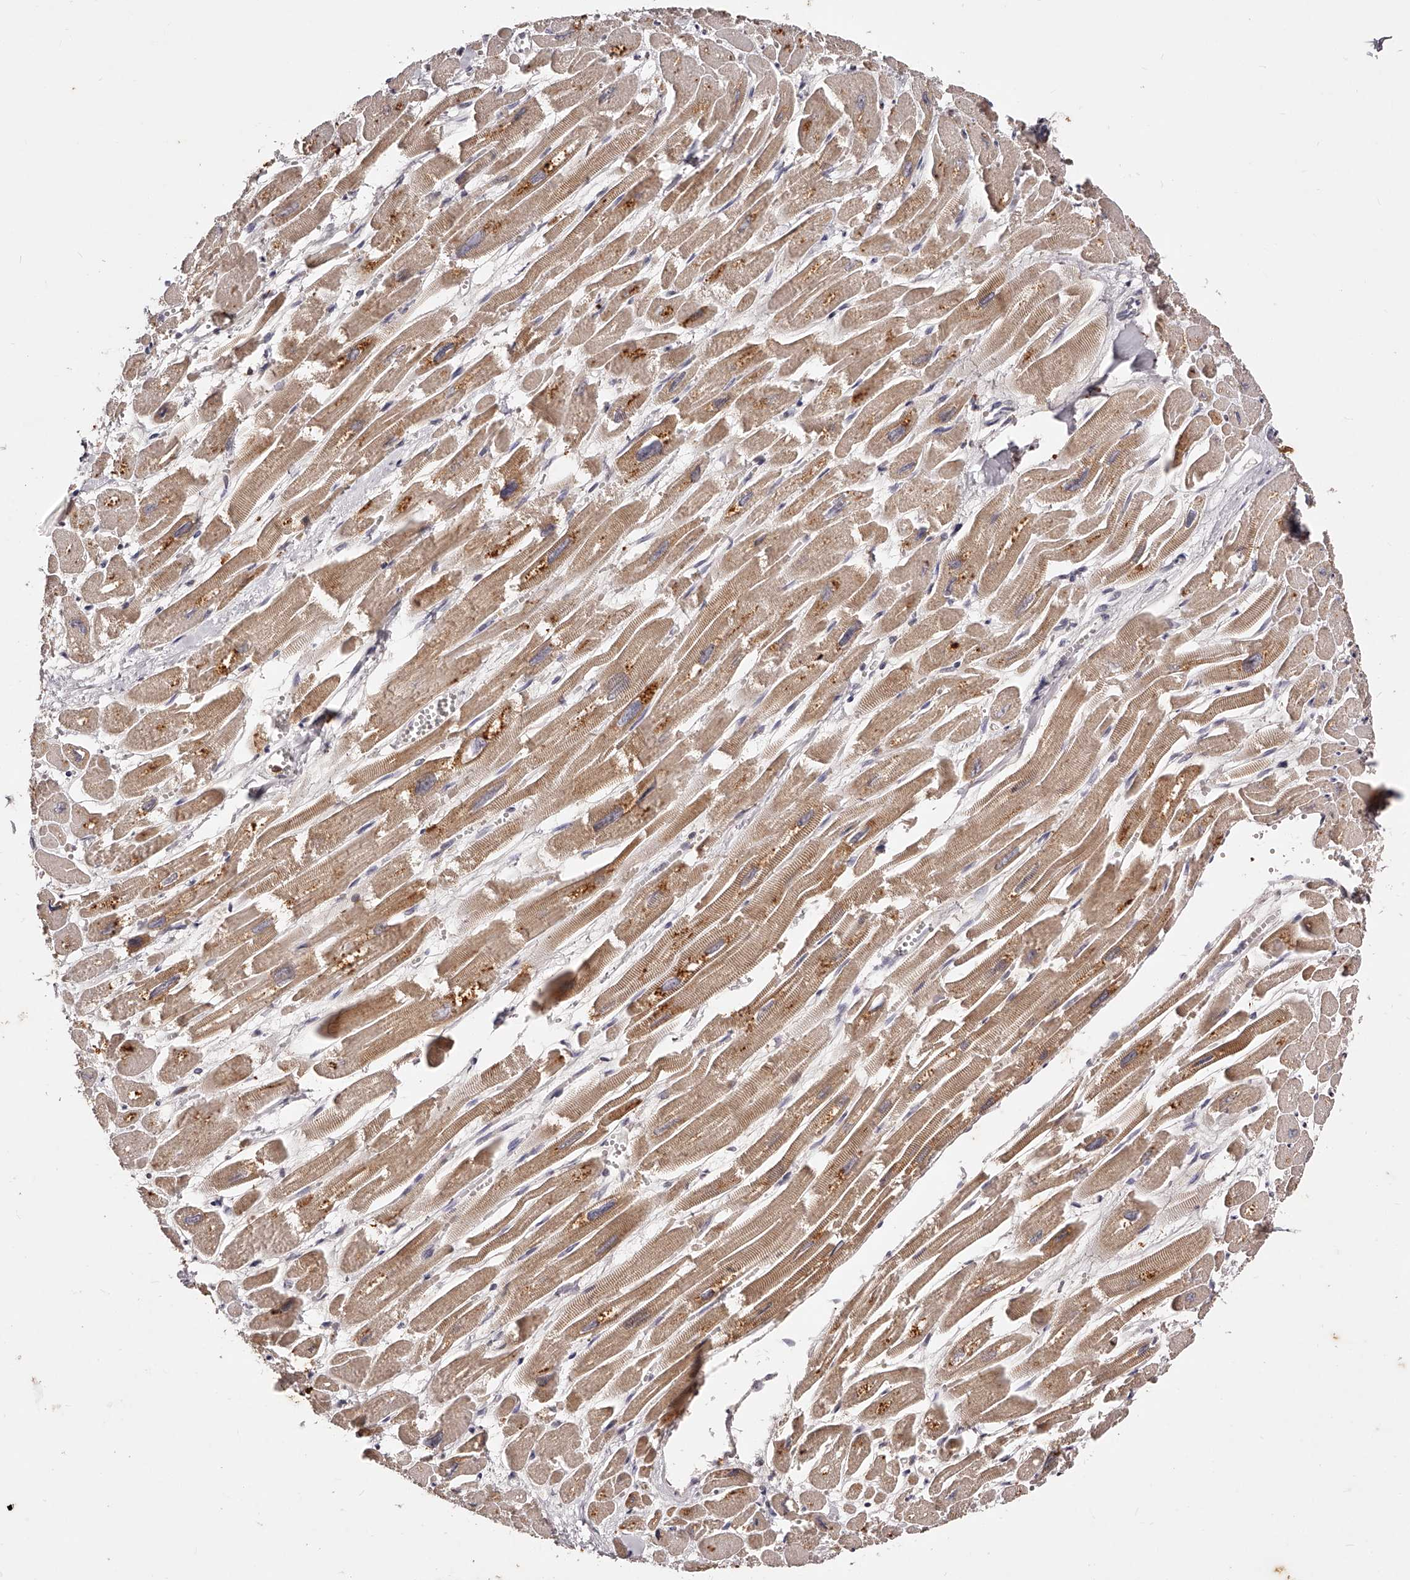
{"staining": {"intensity": "moderate", "quantity": ">75%", "location": "cytoplasmic/membranous"}, "tissue": "heart muscle", "cell_type": "Cardiomyocytes", "image_type": "normal", "snomed": [{"axis": "morphology", "description": "Normal tissue, NOS"}, {"axis": "topography", "description": "Heart"}], "caption": "Immunohistochemical staining of normal heart muscle demonstrates moderate cytoplasmic/membranous protein positivity in about >75% of cardiomyocytes. (DAB IHC with brightfield microscopy, high magnification).", "gene": "PHACTR1", "patient": {"sex": "male", "age": 54}}